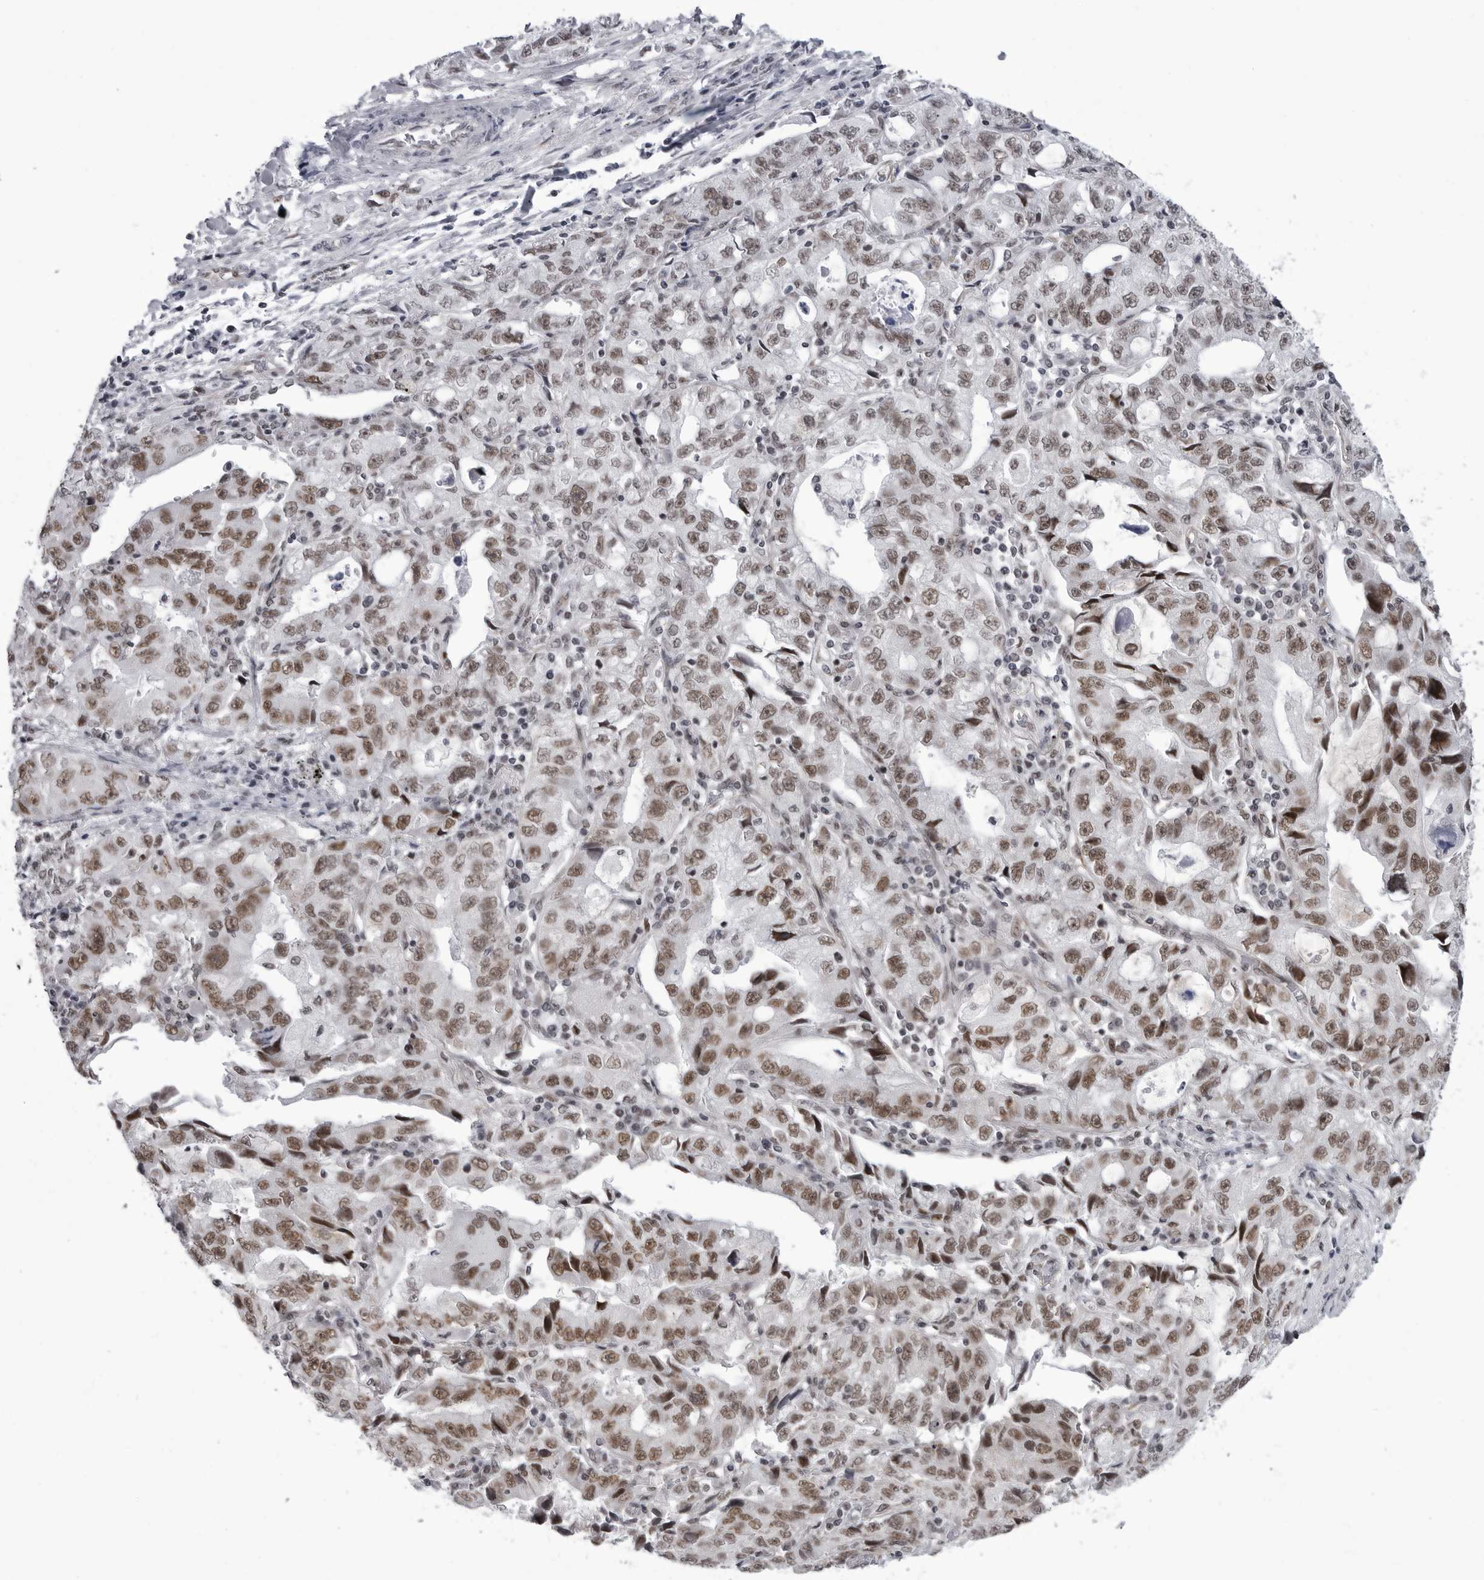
{"staining": {"intensity": "moderate", "quantity": ">75%", "location": "nuclear"}, "tissue": "lung cancer", "cell_type": "Tumor cells", "image_type": "cancer", "snomed": [{"axis": "morphology", "description": "Adenocarcinoma, NOS"}, {"axis": "topography", "description": "Lung"}], "caption": "Immunohistochemical staining of lung cancer exhibits medium levels of moderate nuclear protein staining in approximately >75% of tumor cells. The staining was performed using DAB, with brown indicating positive protein expression. Nuclei are stained blue with hematoxylin.", "gene": "RNF26", "patient": {"sex": "female", "age": 51}}